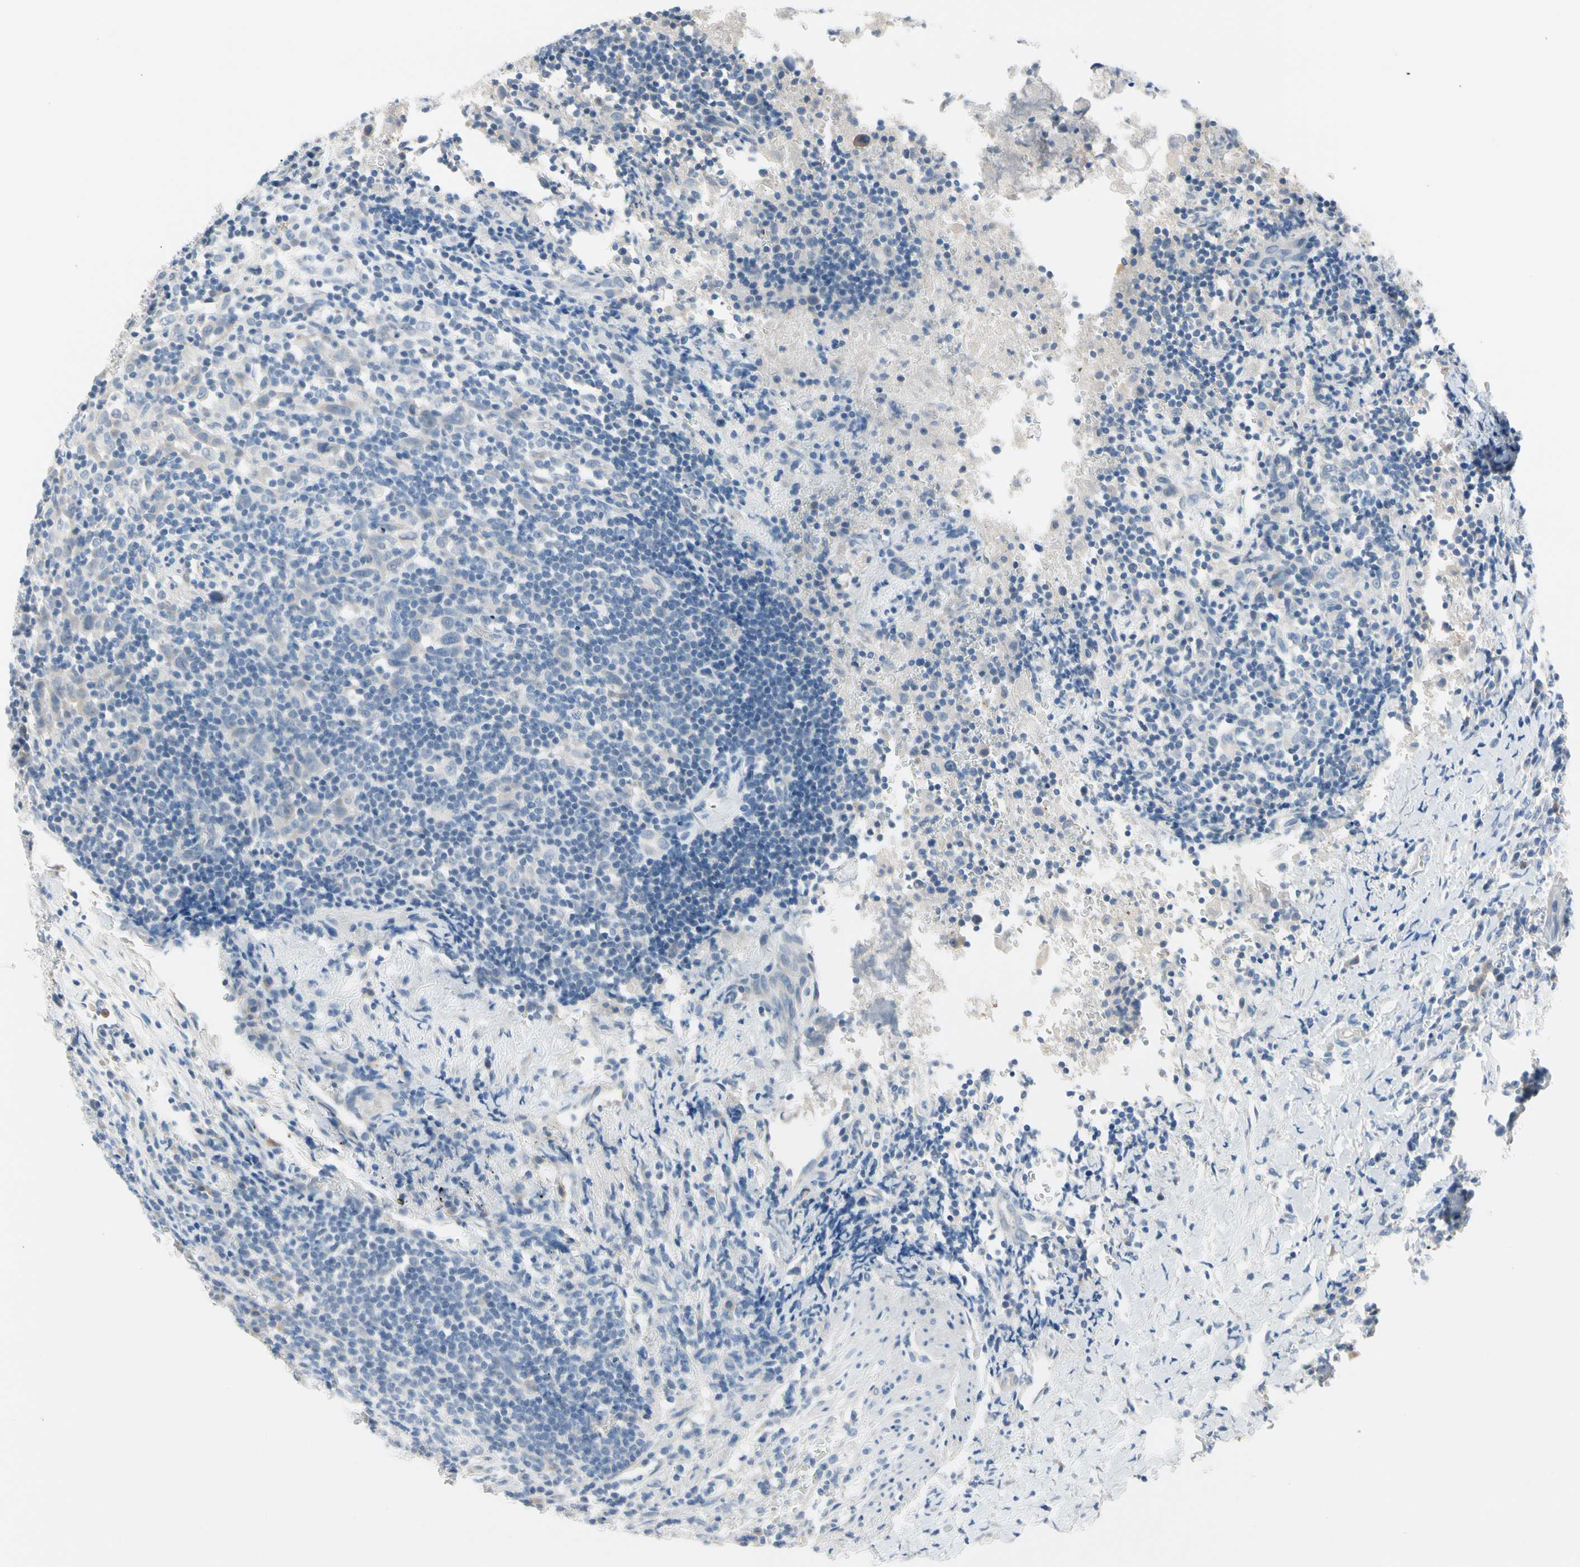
{"staining": {"intensity": "negative", "quantity": "none", "location": "none"}, "tissue": "urothelial cancer", "cell_type": "Tumor cells", "image_type": "cancer", "snomed": [{"axis": "morphology", "description": "Urothelial carcinoma, High grade"}, {"axis": "topography", "description": "Urinary bladder"}], "caption": "Immunohistochemistry (IHC) image of neoplastic tissue: high-grade urothelial carcinoma stained with DAB shows no significant protein expression in tumor cells.", "gene": "MARK1", "patient": {"sex": "male", "age": 61}}